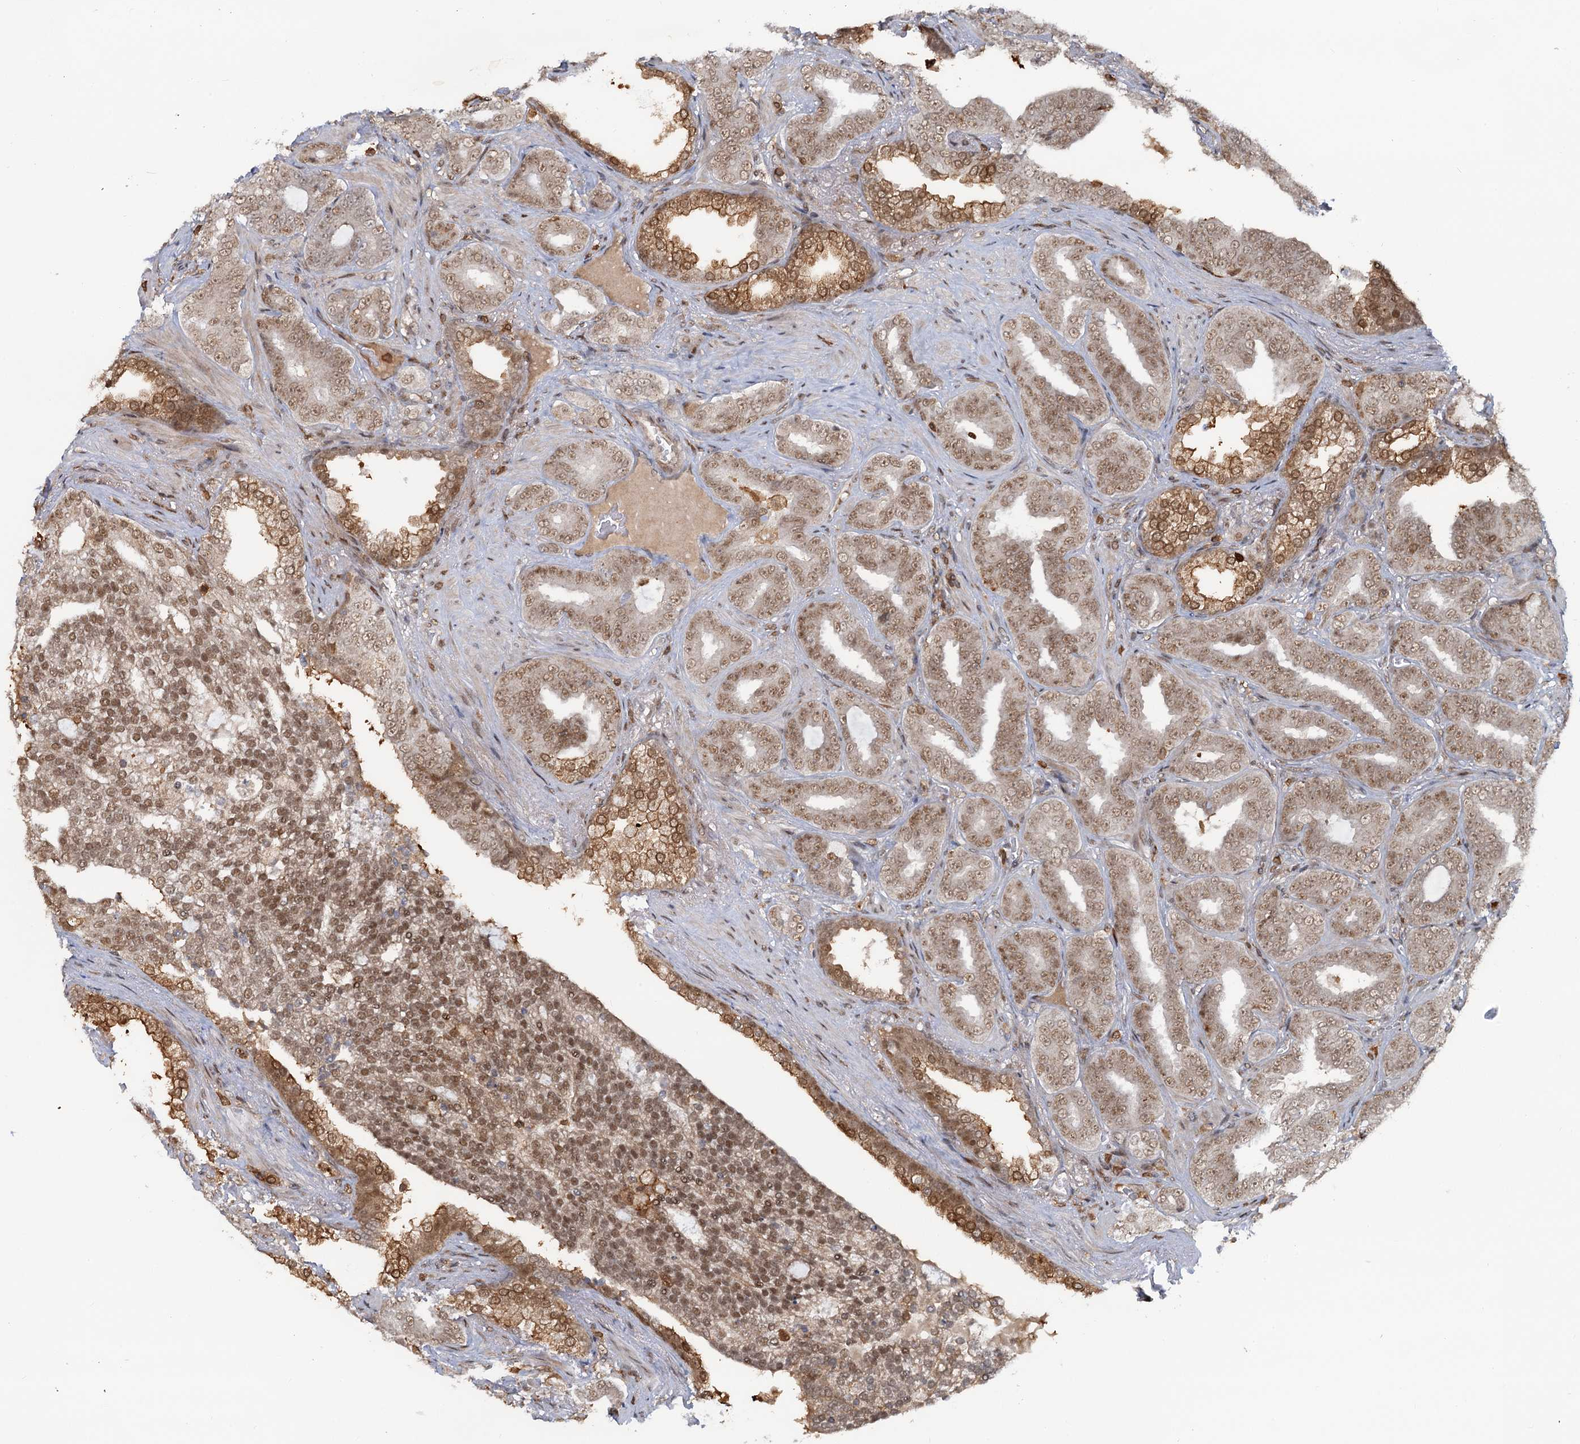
{"staining": {"intensity": "weak", "quantity": ">75%", "location": "nuclear"}, "tissue": "prostate cancer", "cell_type": "Tumor cells", "image_type": "cancer", "snomed": [{"axis": "morphology", "description": "Adenocarcinoma, High grade"}, {"axis": "topography", "description": "Prostate and seminal vesicle, NOS"}], "caption": "Prostate cancer (high-grade adenocarcinoma) stained with immunohistochemistry (IHC) reveals weak nuclear expression in about >75% of tumor cells. (Stains: DAB (3,3'-diaminobenzidine) in brown, nuclei in blue, Microscopy: brightfield microscopy at high magnification).", "gene": "ZNF609", "patient": {"sex": "male", "age": 67}}